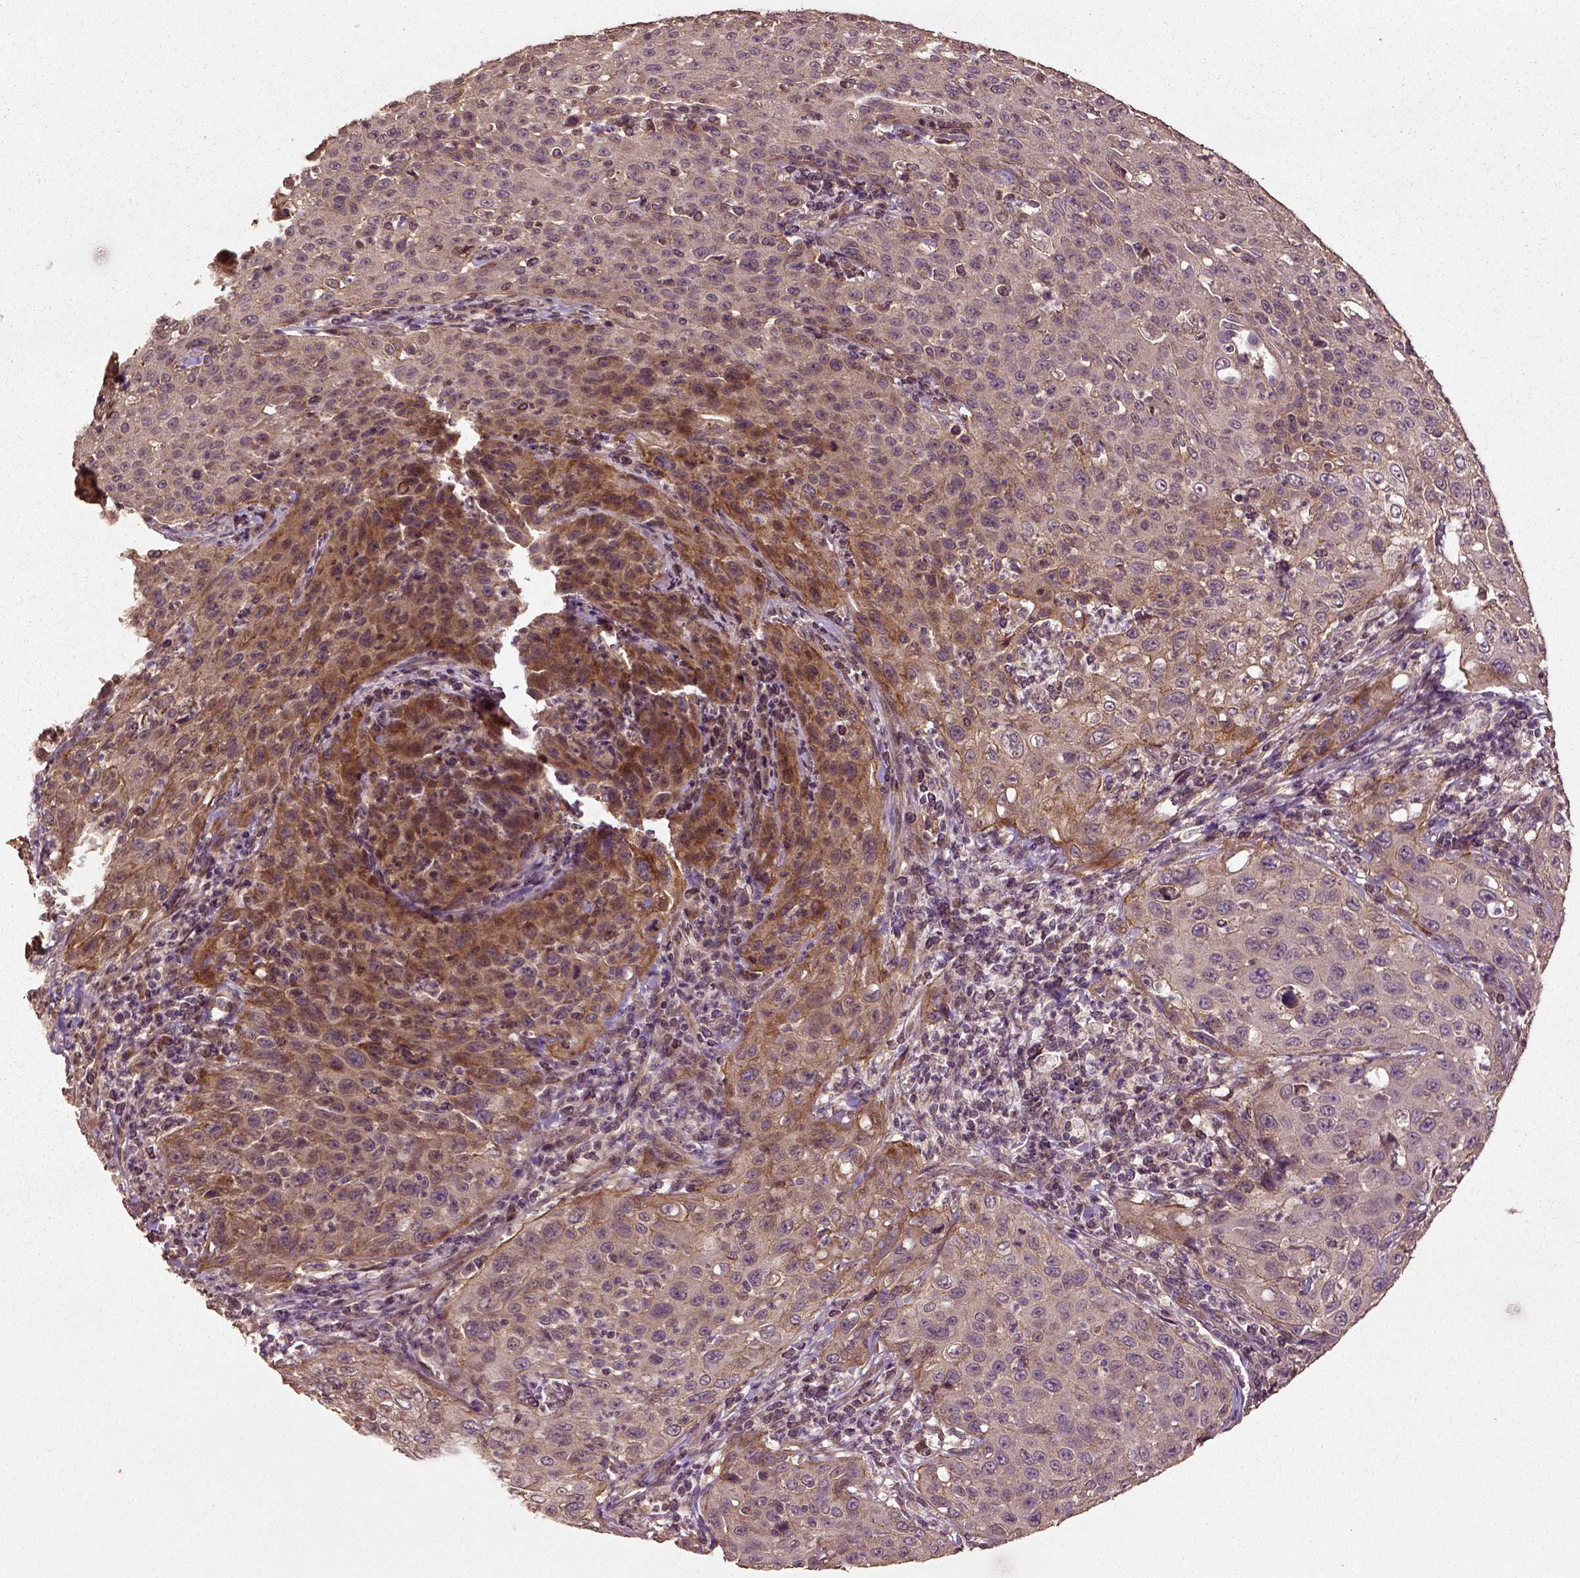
{"staining": {"intensity": "moderate", "quantity": "<25%", "location": "cytoplasmic/membranous"}, "tissue": "cervical cancer", "cell_type": "Tumor cells", "image_type": "cancer", "snomed": [{"axis": "morphology", "description": "Squamous cell carcinoma, NOS"}, {"axis": "topography", "description": "Cervix"}], "caption": "Immunohistochemical staining of human cervical cancer demonstrates low levels of moderate cytoplasmic/membranous expression in about <25% of tumor cells.", "gene": "ERV3-1", "patient": {"sex": "female", "age": 26}}